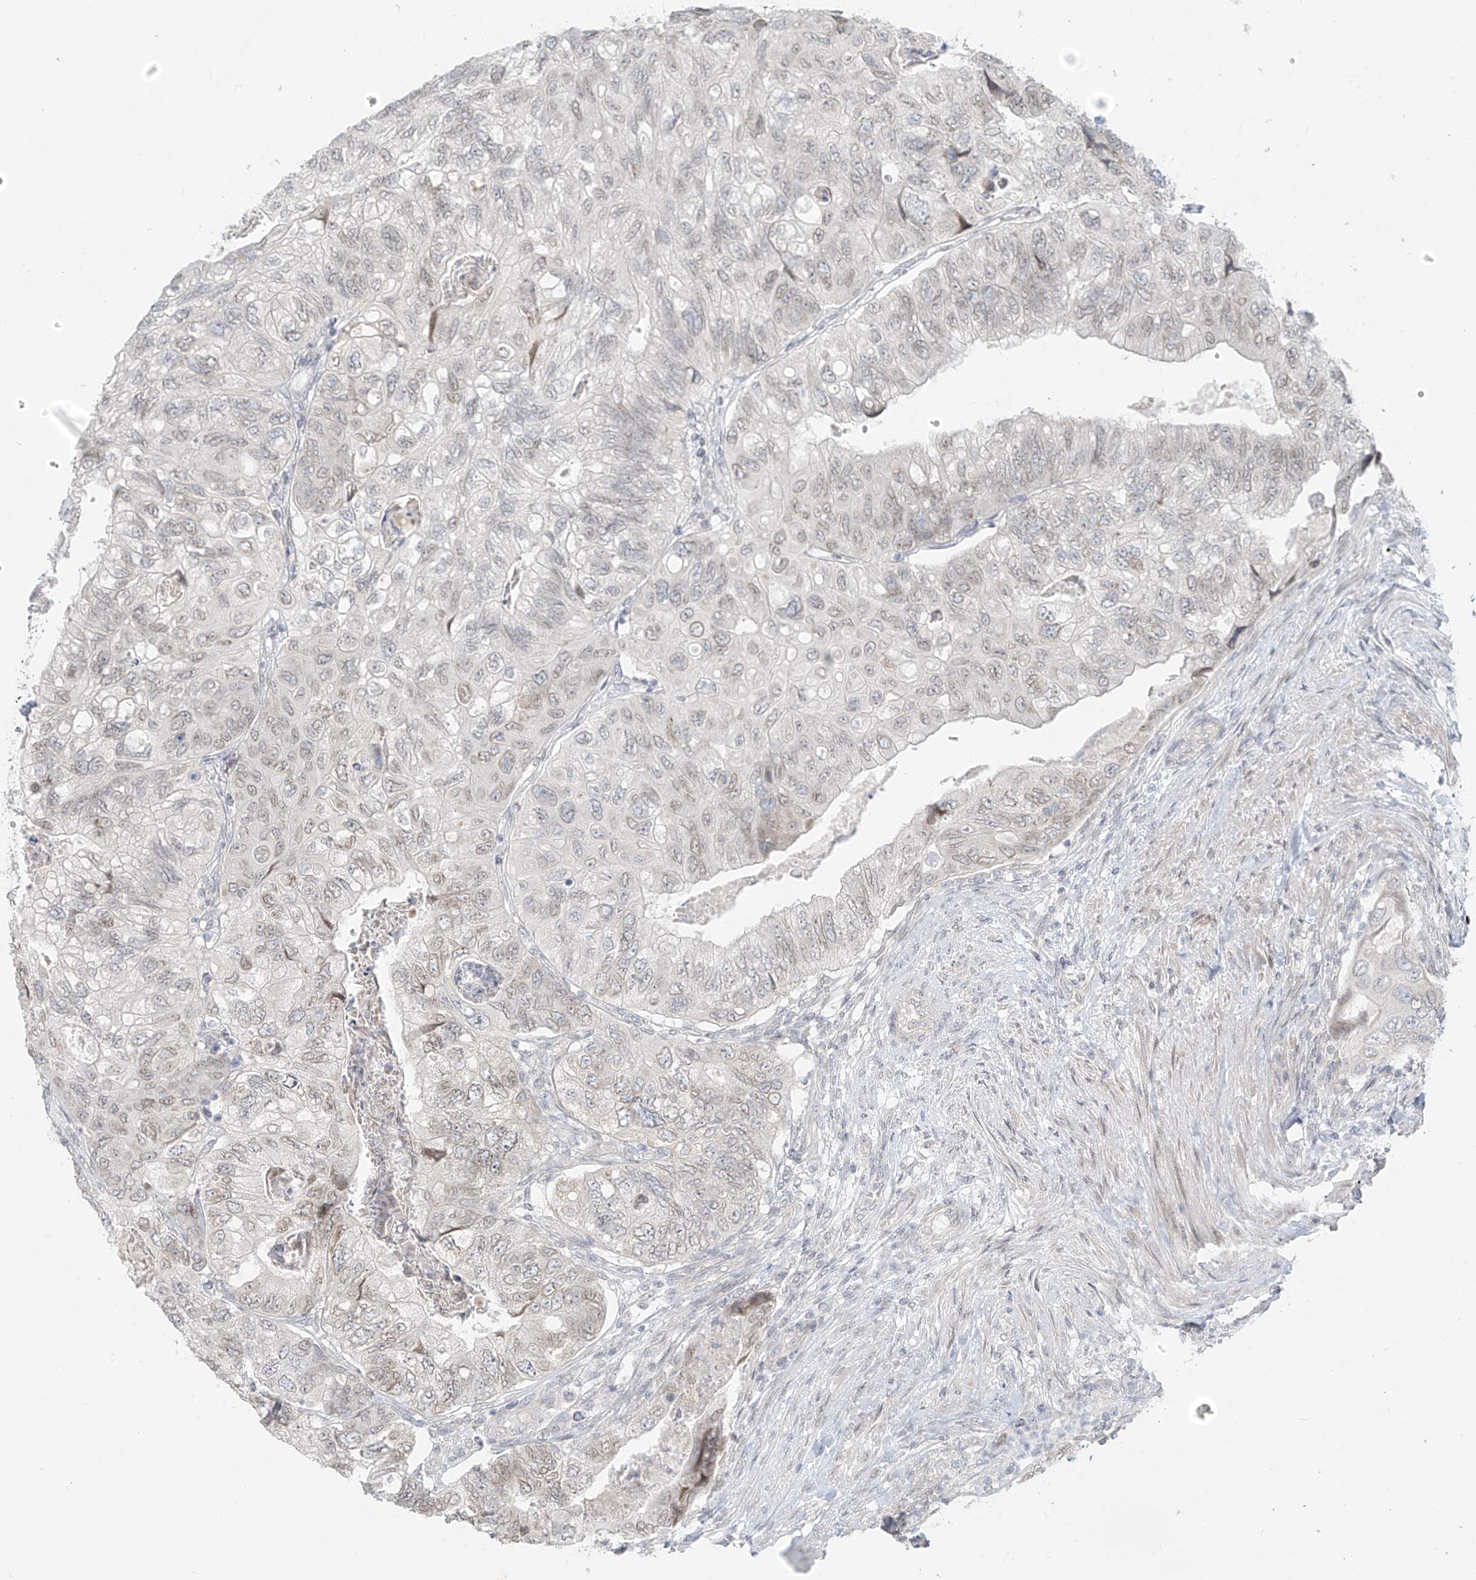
{"staining": {"intensity": "negative", "quantity": "none", "location": "none"}, "tissue": "colorectal cancer", "cell_type": "Tumor cells", "image_type": "cancer", "snomed": [{"axis": "morphology", "description": "Adenocarcinoma, NOS"}, {"axis": "topography", "description": "Rectum"}], "caption": "This is an immunohistochemistry photomicrograph of human colorectal cancer. There is no positivity in tumor cells.", "gene": "OSBPL7", "patient": {"sex": "male", "age": 63}}